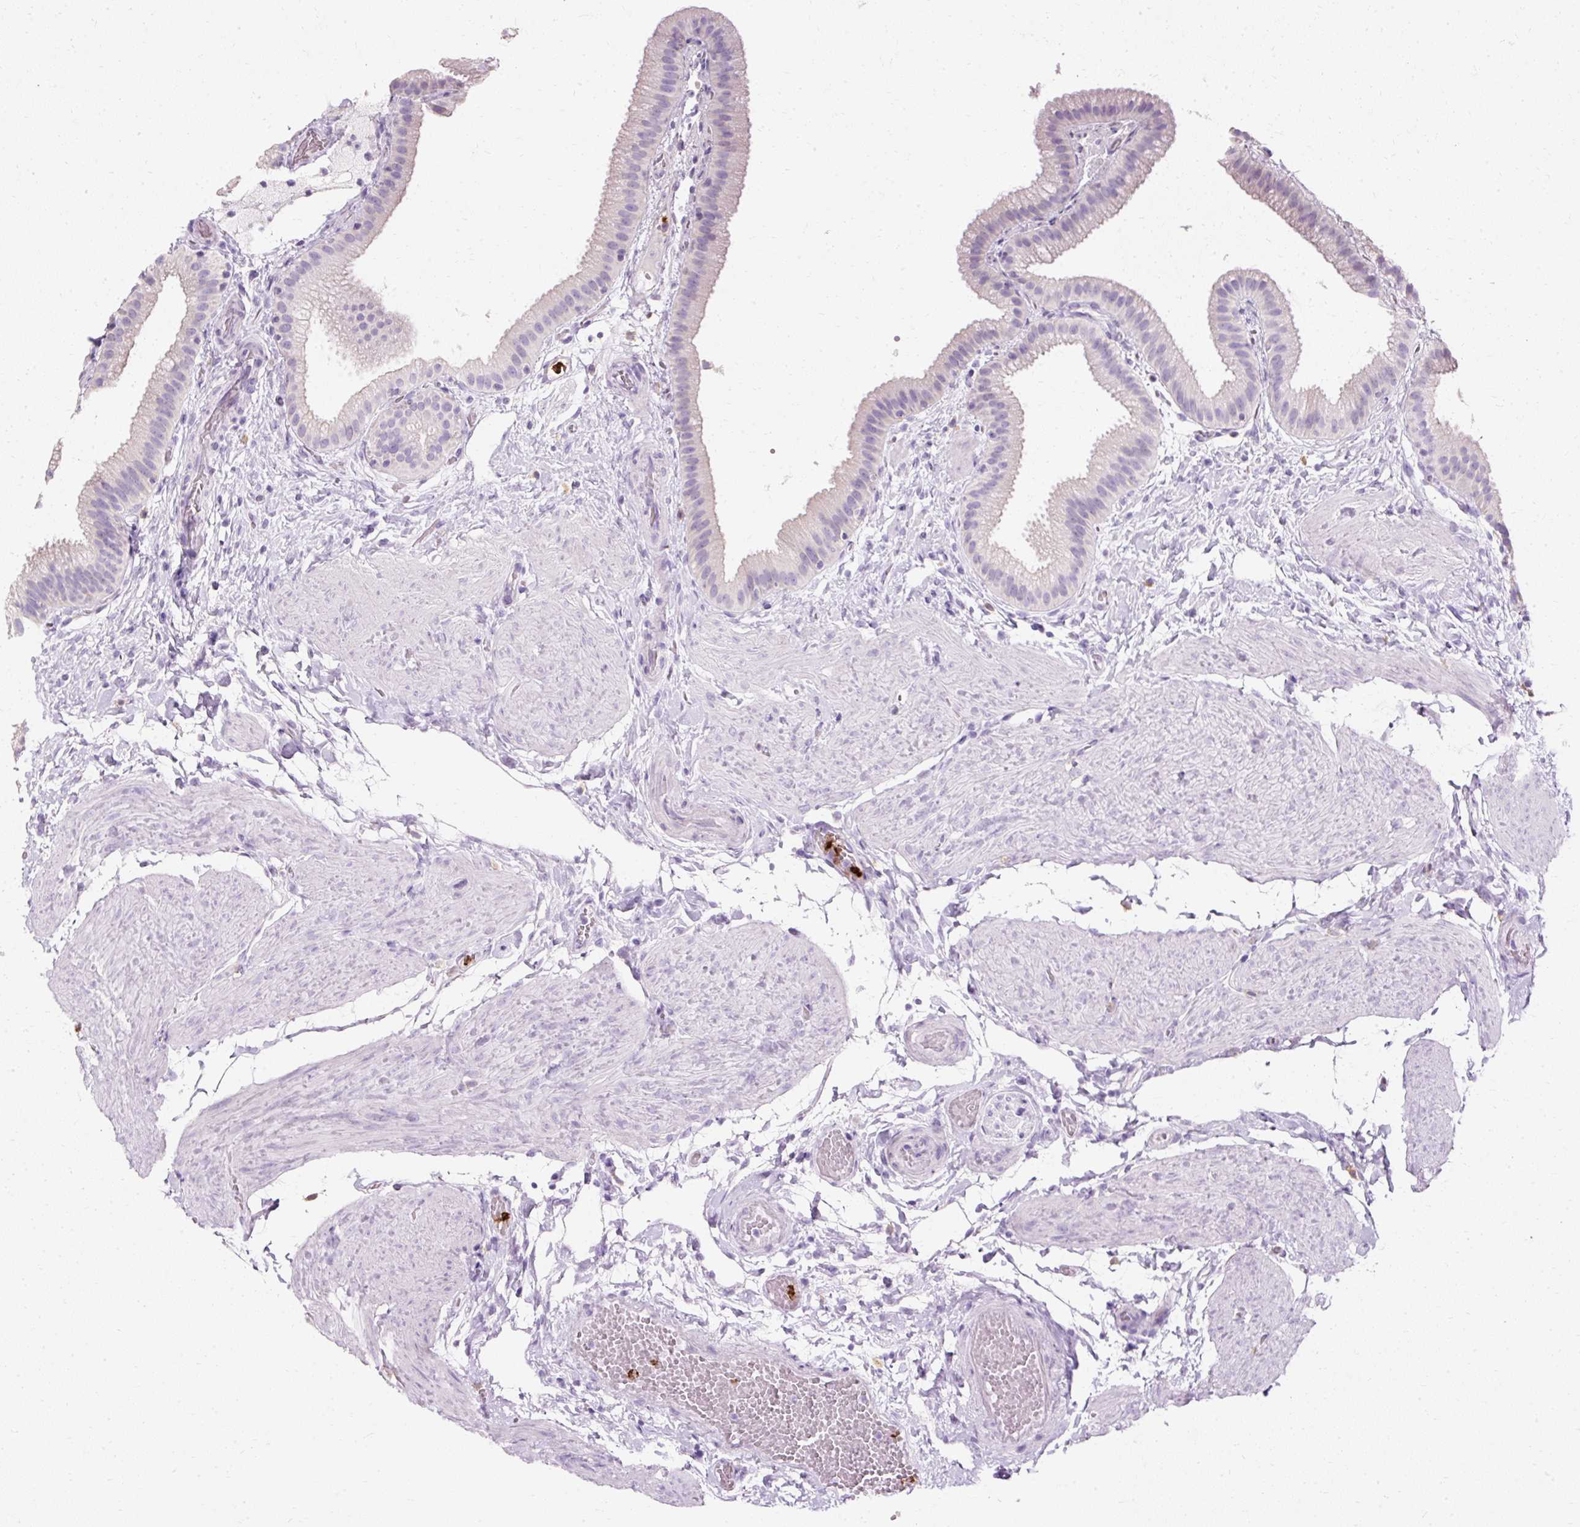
{"staining": {"intensity": "negative", "quantity": "none", "location": "none"}, "tissue": "gallbladder", "cell_type": "Glandular cells", "image_type": "normal", "snomed": [{"axis": "morphology", "description": "Normal tissue, NOS"}, {"axis": "topography", "description": "Gallbladder"}], "caption": "An immunohistochemistry (IHC) histopathology image of unremarkable gallbladder is shown. There is no staining in glandular cells of gallbladder.", "gene": "DEFA1B", "patient": {"sex": "female", "age": 63}}